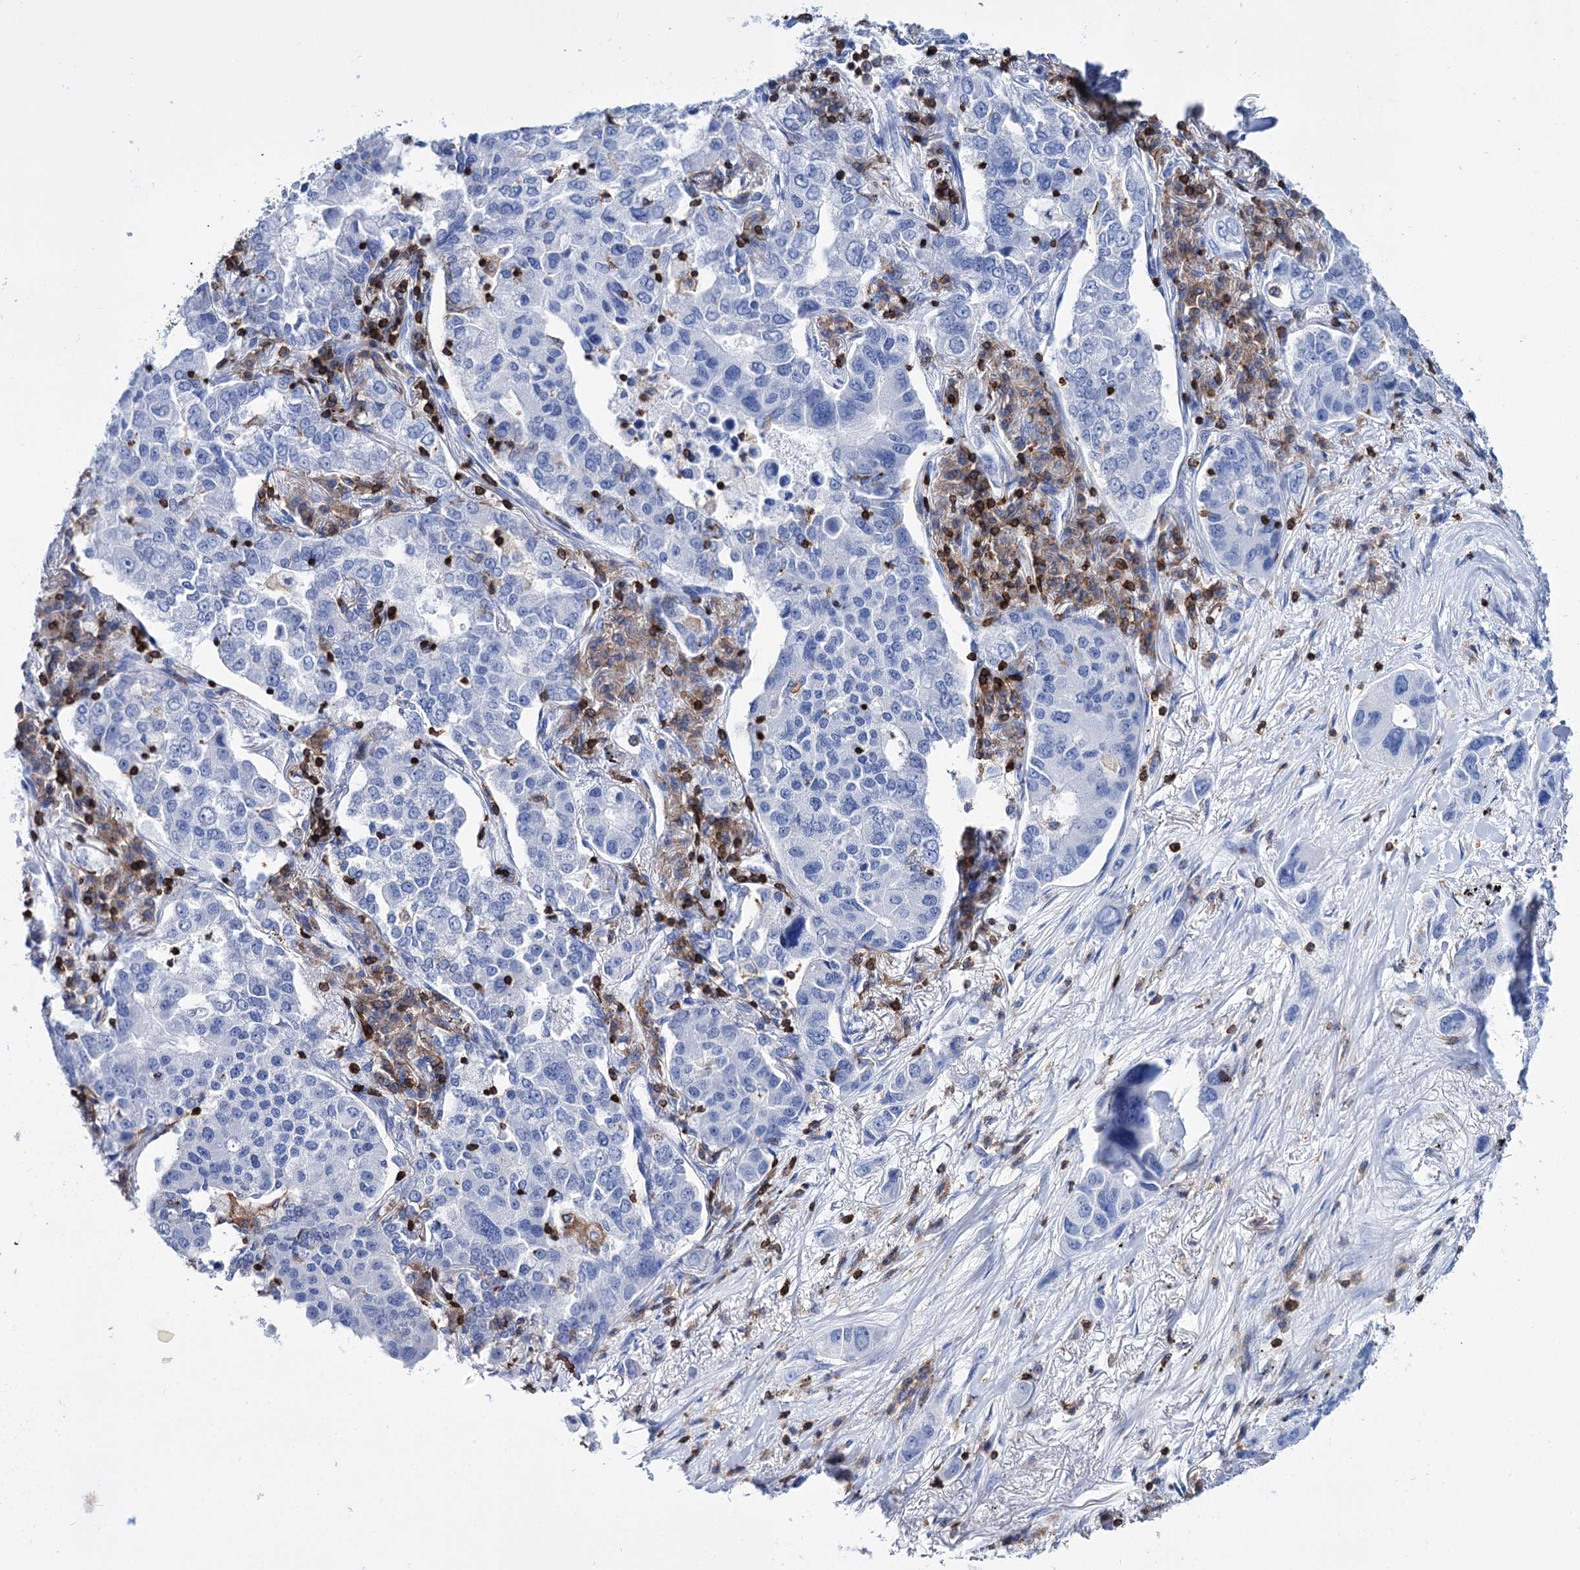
{"staining": {"intensity": "negative", "quantity": "none", "location": "none"}, "tissue": "lung cancer", "cell_type": "Tumor cells", "image_type": "cancer", "snomed": [{"axis": "morphology", "description": "Adenocarcinoma, NOS"}, {"axis": "topography", "description": "Lung"}], "caption": "The micrograph shows no significant expression in tumor cells of lung cancer (adenocarcinoma).", "gene": "DEF6", "patient": {"sex": "male", "age": 49}}